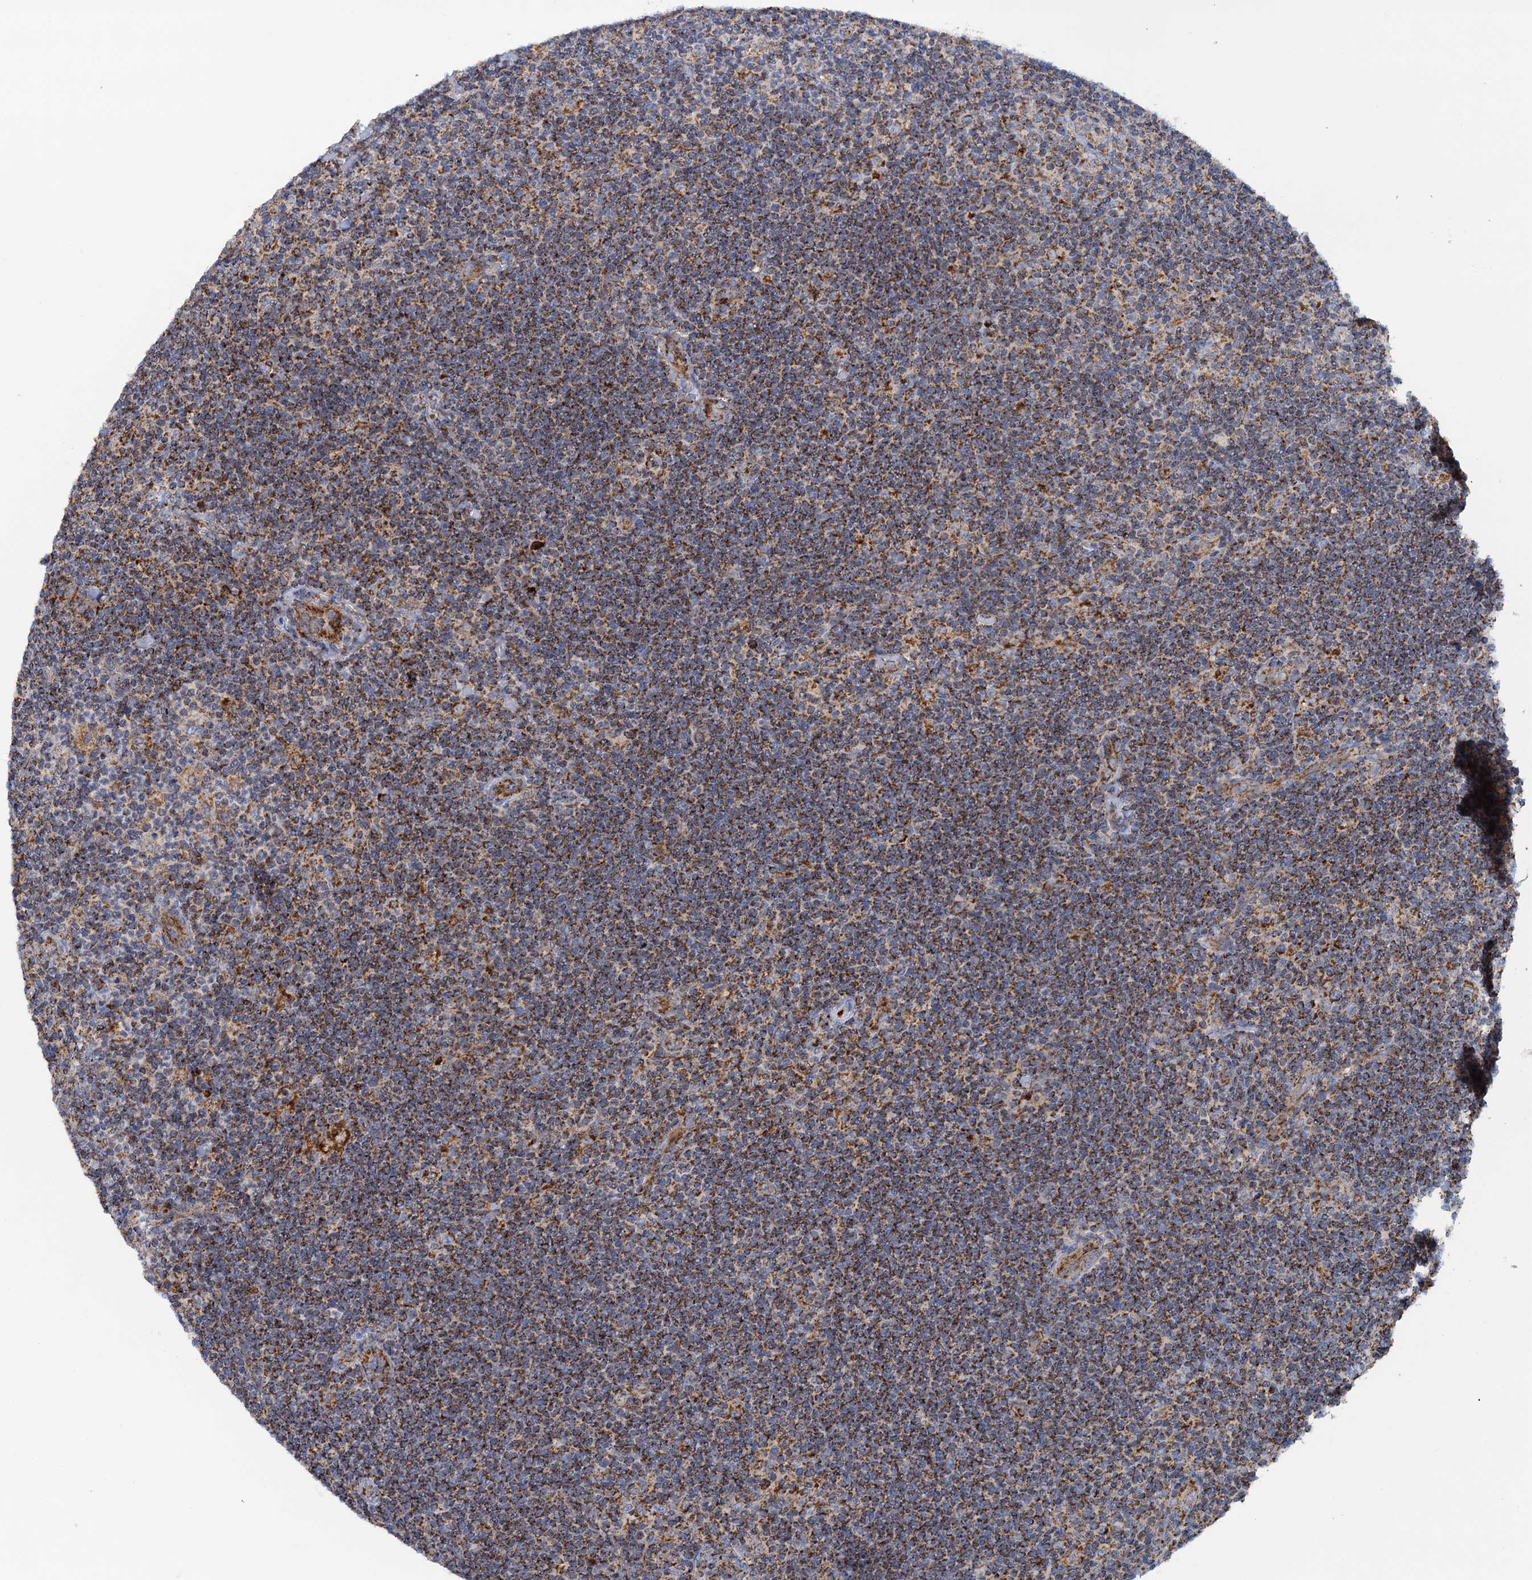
{"staining": {"intensity": "moderate", "quantity": ">75%", "location": "cytoplasmic/membranous"}, "tissue": "lymphoma", "cell_type": "Tumor cells", "image_type": "cancer", "snomed": [{"axis": "morphology", "description": "Hodgkin's disease, NOS"}, {"axis": "topography", "description": "Lymph node"}], "caption": "Tumor cells display medium levels of moderate cytoplasmic/membranous positivity in approximately >75% of cells in Hodgkin's disease.", "gene": "GTPBP3", "patient": {"sex": "female", "age": 57}}